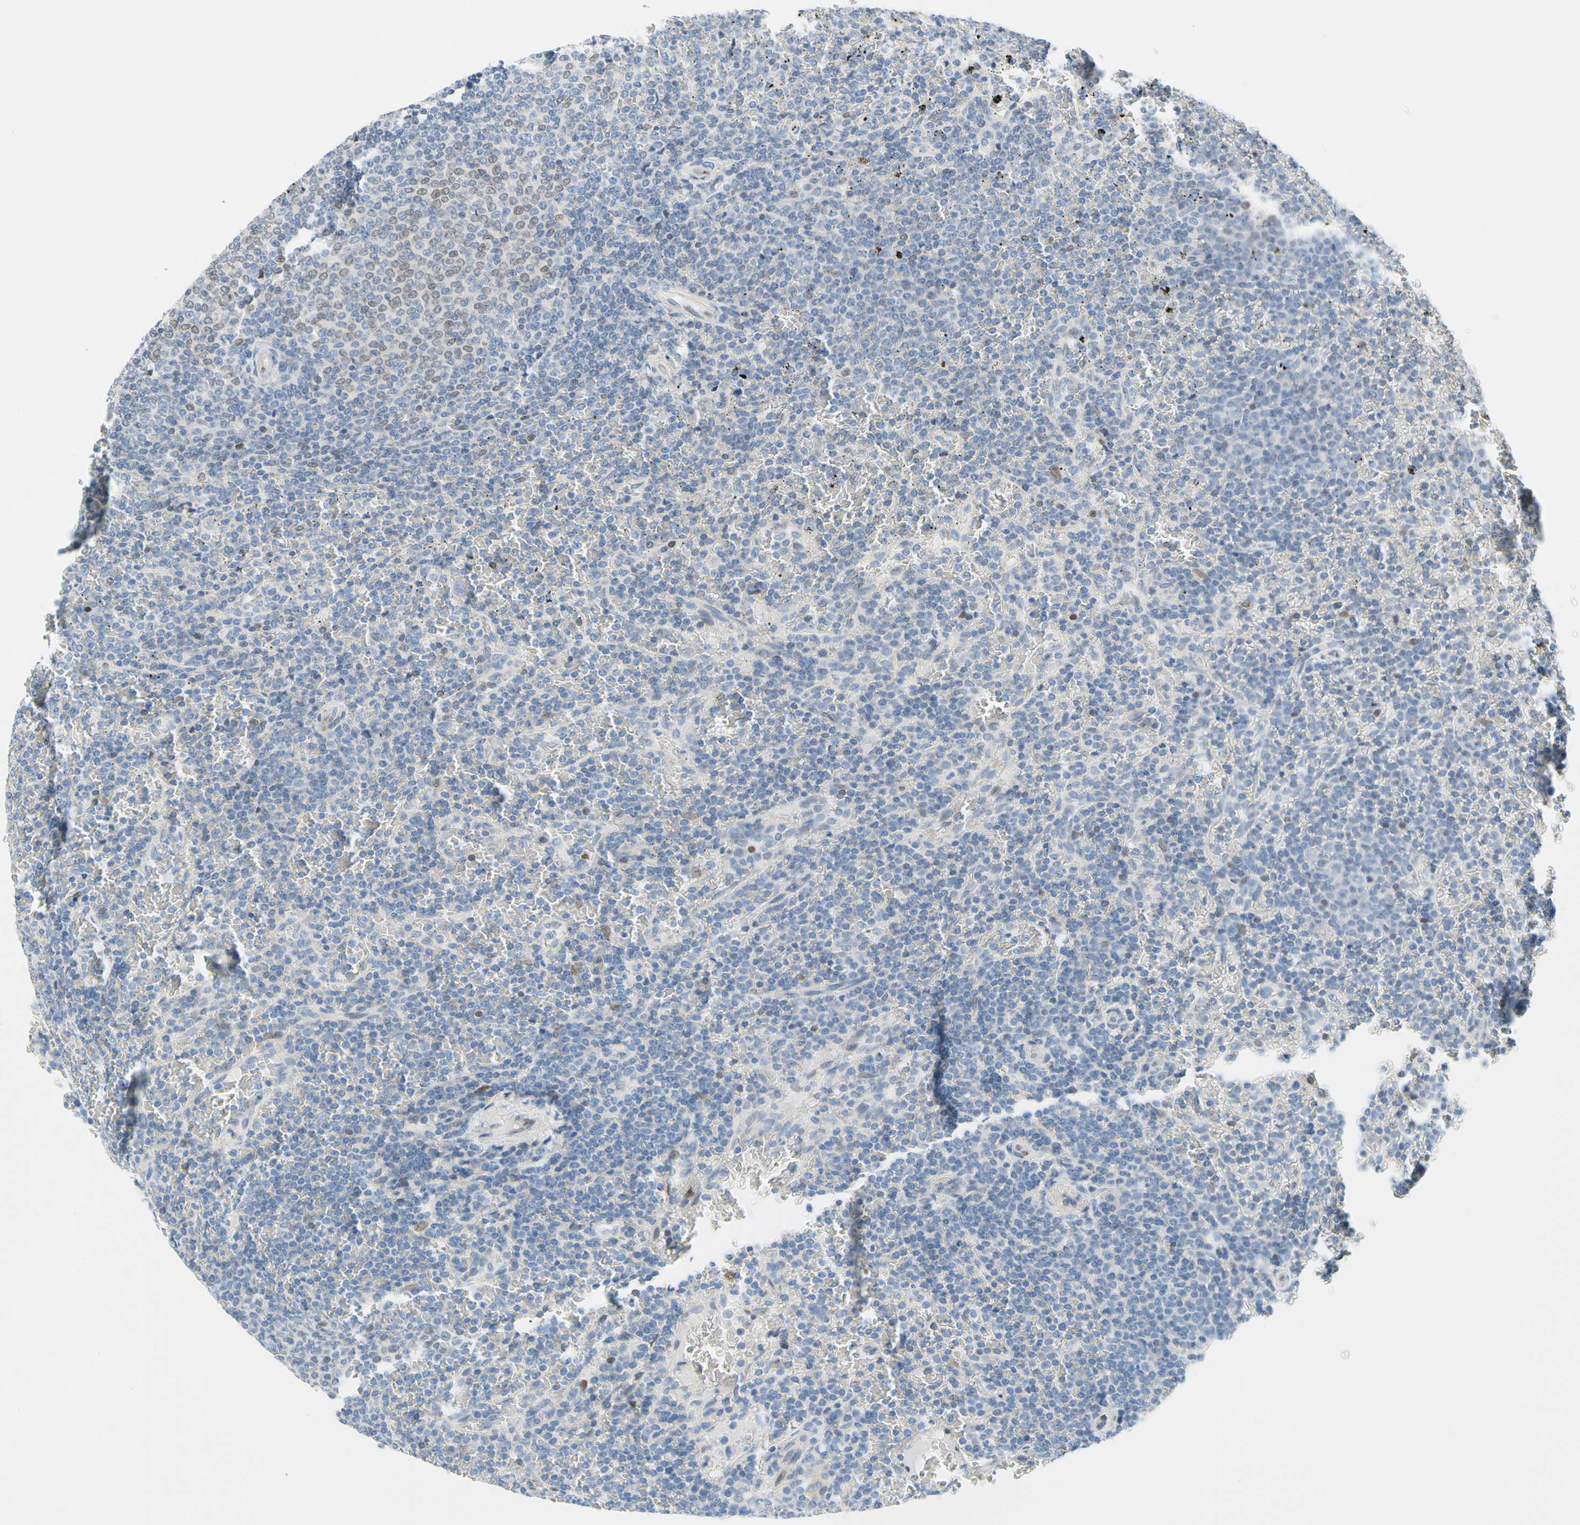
{"staining": {"intensity": "weak", "quantity": "<25%", "location": "nuclear"}, "tissue": "lymphoma", "cell_type": "Tumor cells", "image_type": "cancer", "snomed": [{"axis": "morphology", "description": "Malignant lymphoma, non-Hodgkin's type, Low grade"}, {"axis": "topography", "description": "Spleen"}], "caption": "Immunohistochemical staining of human lymphoma demonstrates no significant staining in tumor cells. (Brightfield microscopy of DAB IHC at high magnification).", "gene": "ZNF132", "patient": {"sex": "female", "age": 77}}